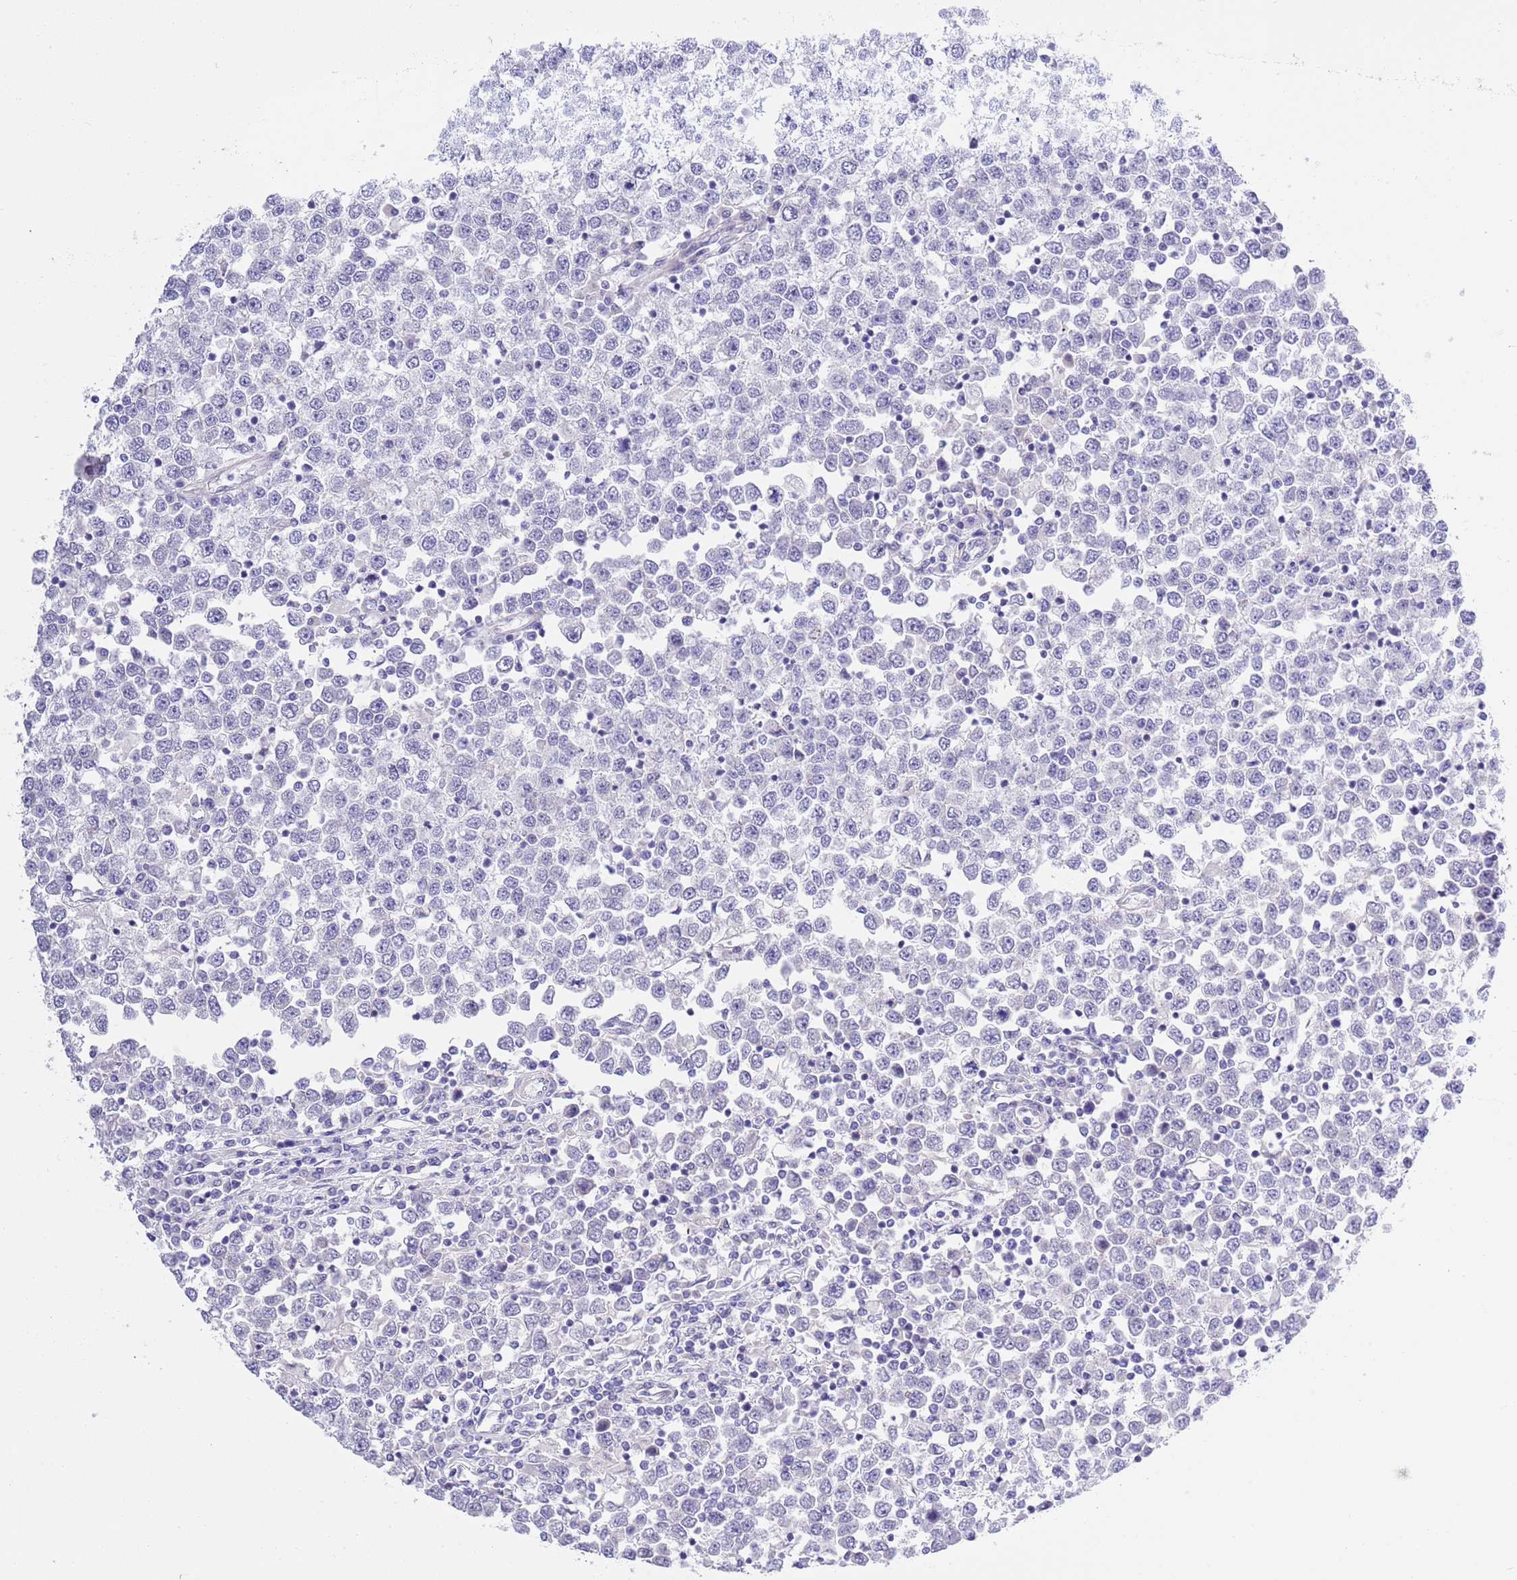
{"staining": {"intensity": "negative", "quantity": "none", "location": "none"}, "tissue": "testis cancer", "cell_type": "Tumor cells", "image_type": "cancer", "snomed": [{"axis": "morphology", "description": "Seminoma, NOS"}, {"axis": "topography", "description": "Testis"}], "caption": "This is an immunohistochemistry (IHC) histopathology image of seminoma (testis). There is no staining in tumor cells.", "gene": "NET1", "patient": {"sex": "male", "age": 65}}